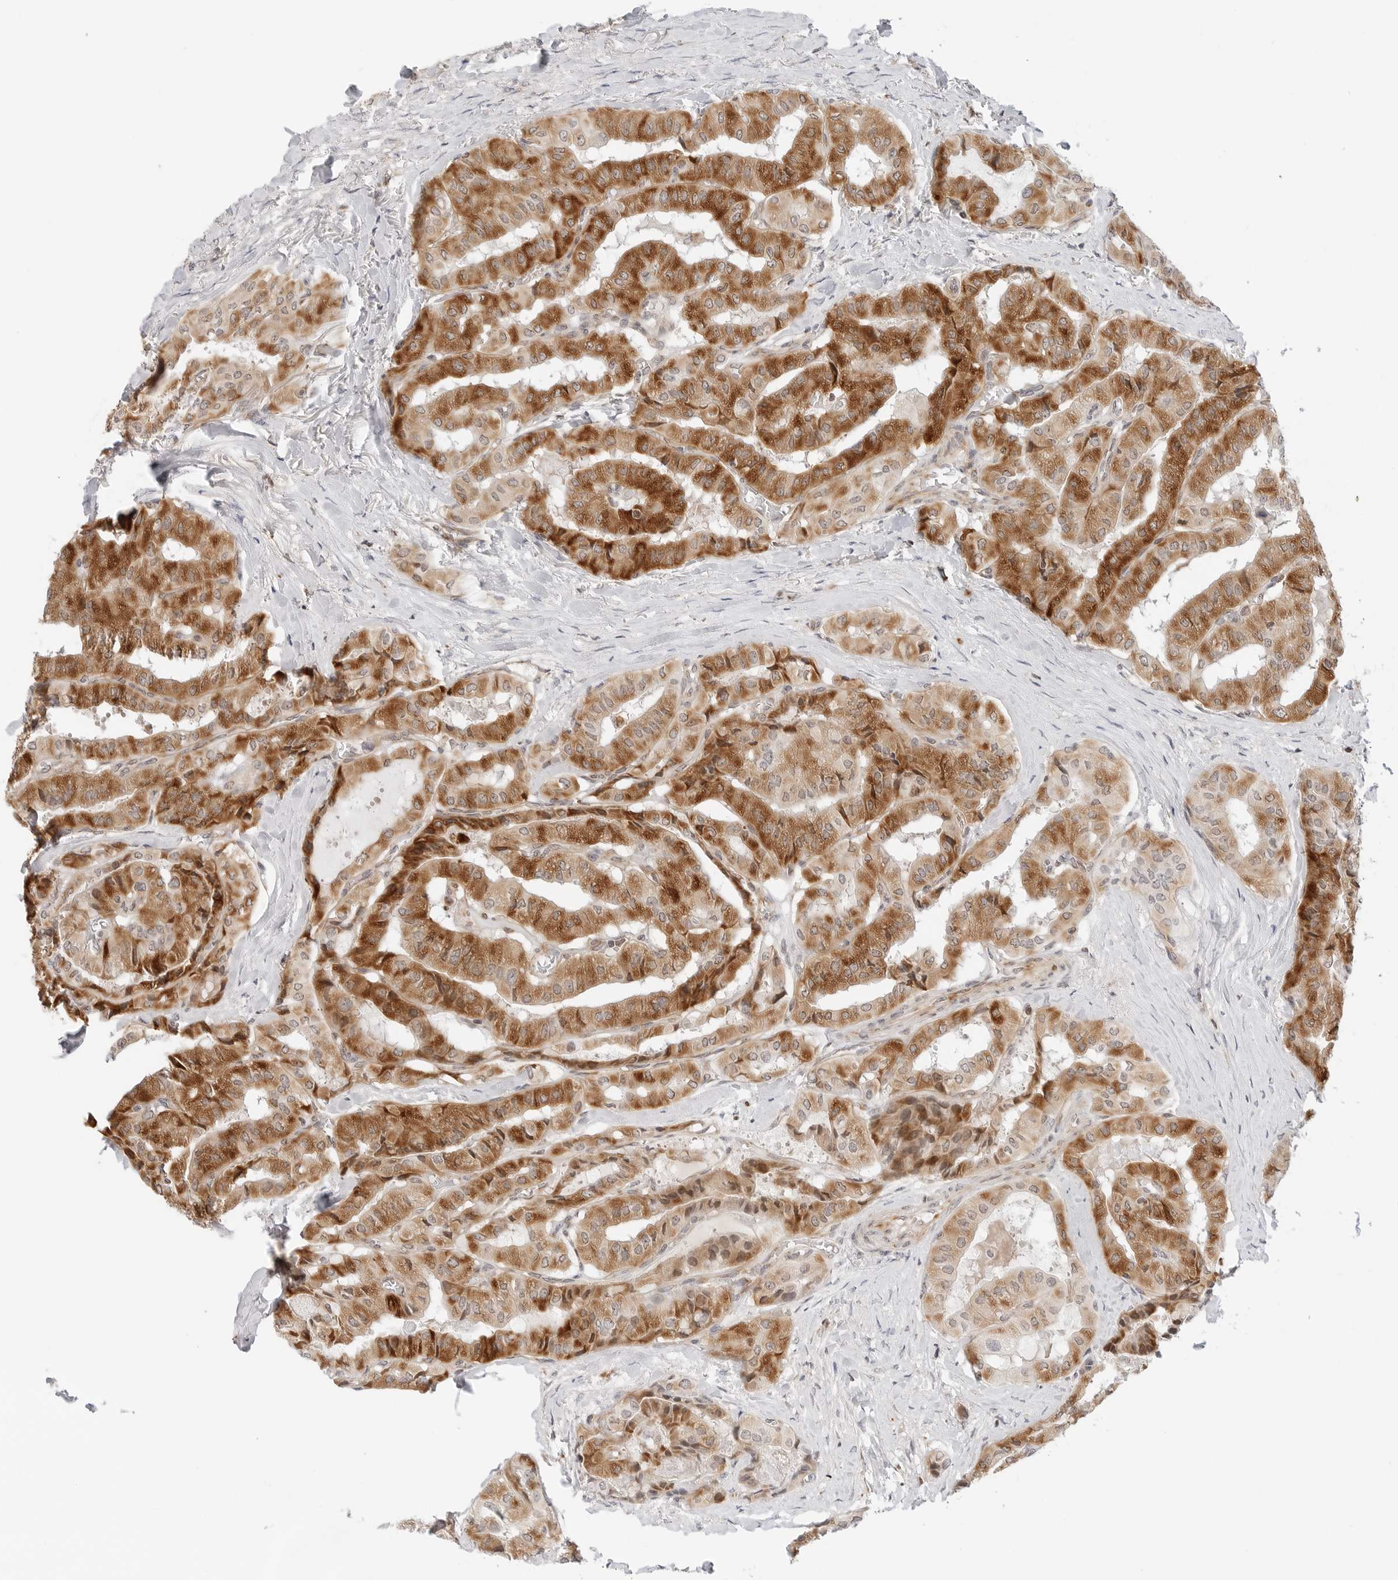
{"staining": {"intensity": "strong", "quantity": ">75%", "location": "cytoplasmic/membranous"}, "tissue": "thyroid cancer", "cell_type": "Tumor cells", "image_type": "cancer", "snomed": [{"axis": "morphology", "description": "Papillary adenocarcinoma, NOS"}, {"axis": "topography", "description": "Thyroid gland"}], "caption": "Immunohistochemical staining of human thyroid cancer (papillary adenocarcinoma) displays strong cytoplasmic/membranous protein expression in approximately >75% of tumor cells.", "gene": "DYRK4", "patient": {"sex": "female", "age": 59}}